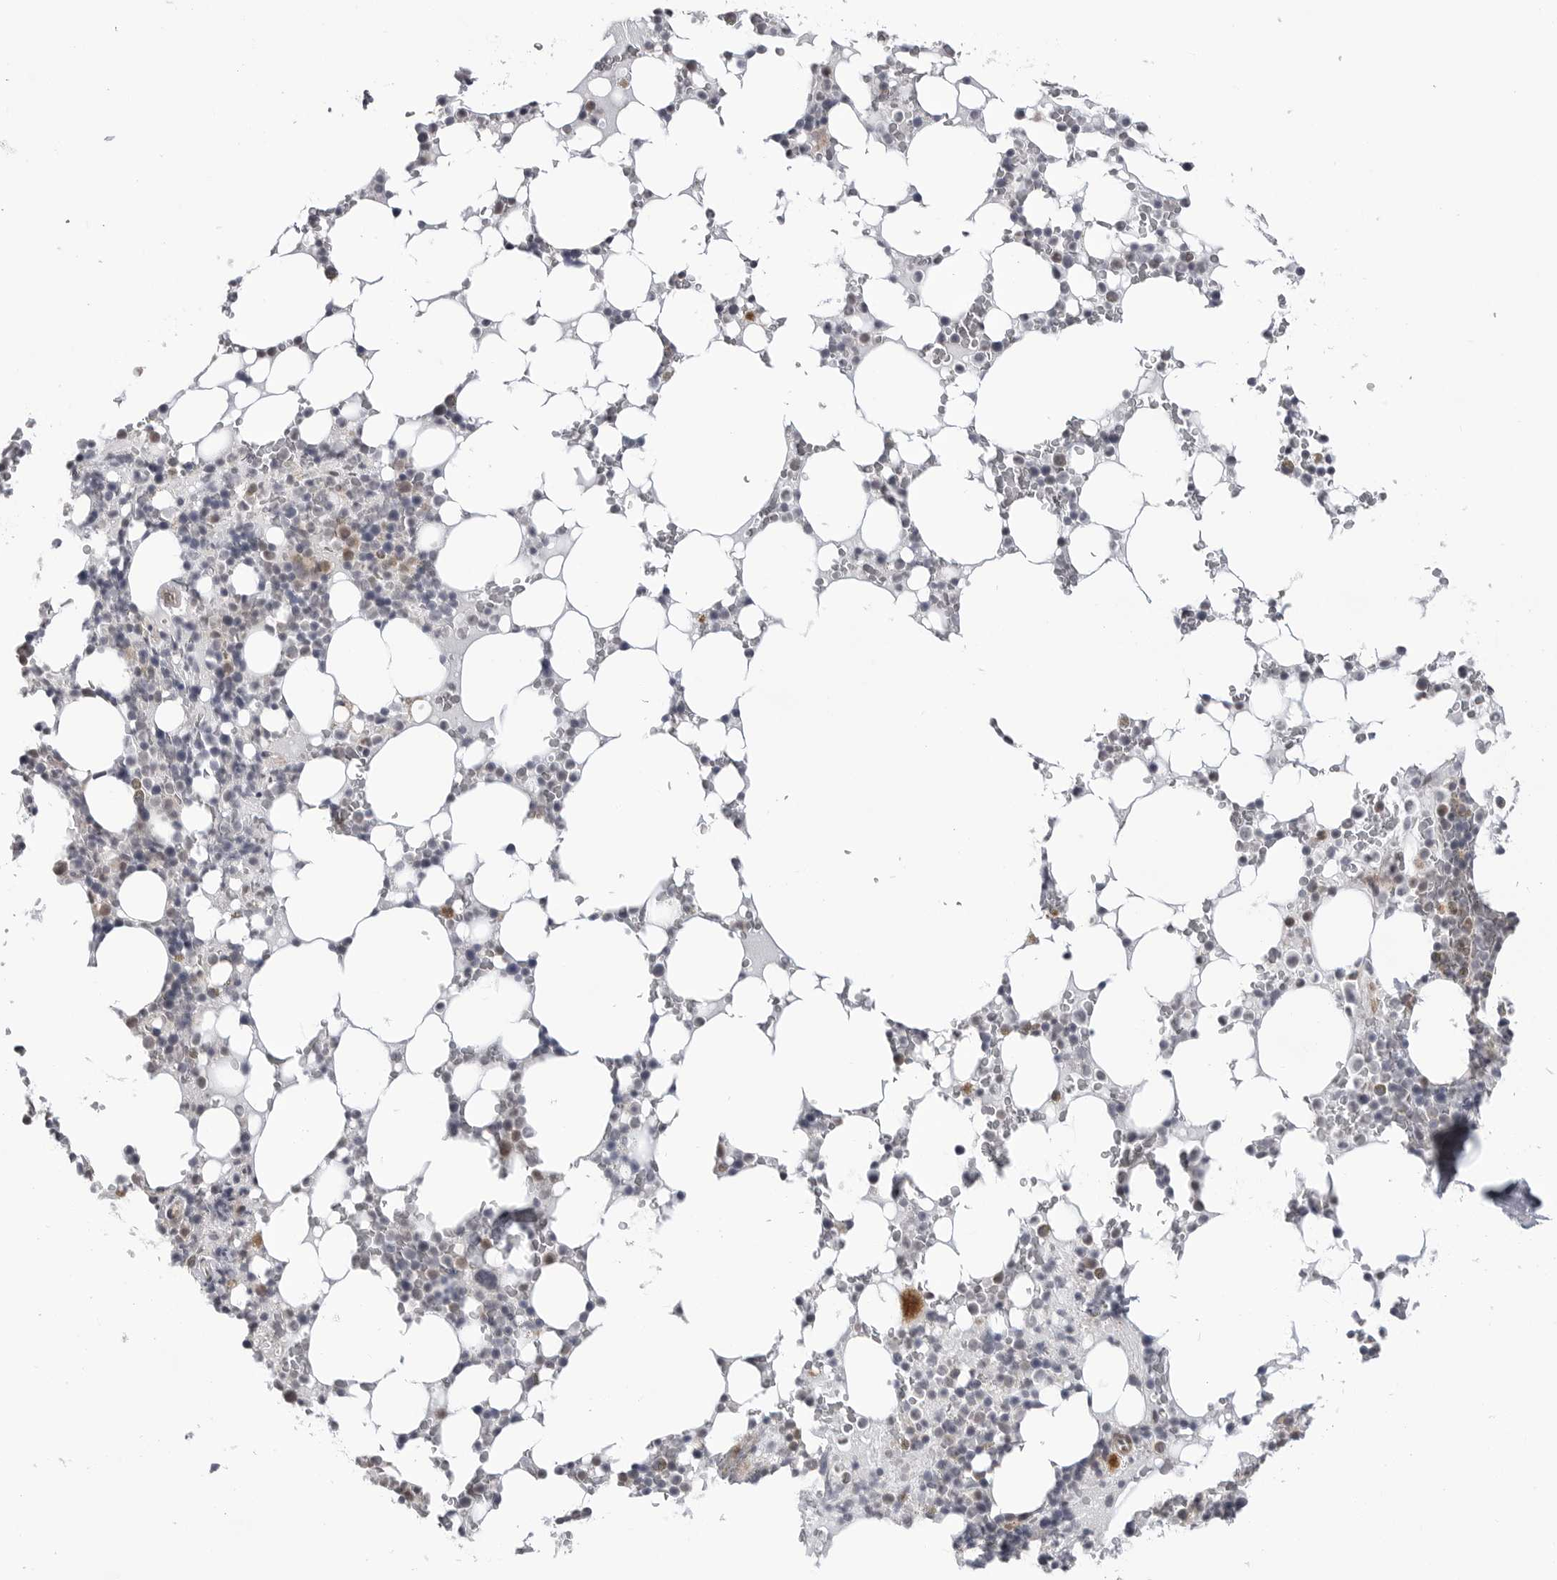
{"staining": {"intensity": "moderate", "quantity": "<25%", "location": "cytoplasmic/membranous"}, "tissue": "bone marrow", "cell_type": "Hematopoietic cells", "image_type": "normal", "snomed": [{"axis": "morphology", "description": "Normal tissue, NOS"}, {"axis": "topography", "description": "Bone marrow"}], "caption": "Hematopoietic cells demonstrate moderate cytoplasmic/membranous staining in about <25% of cells in normal bone marrow.", "gene": "ADAMTS5", "patient": {"sex": "male", "age": 58}}